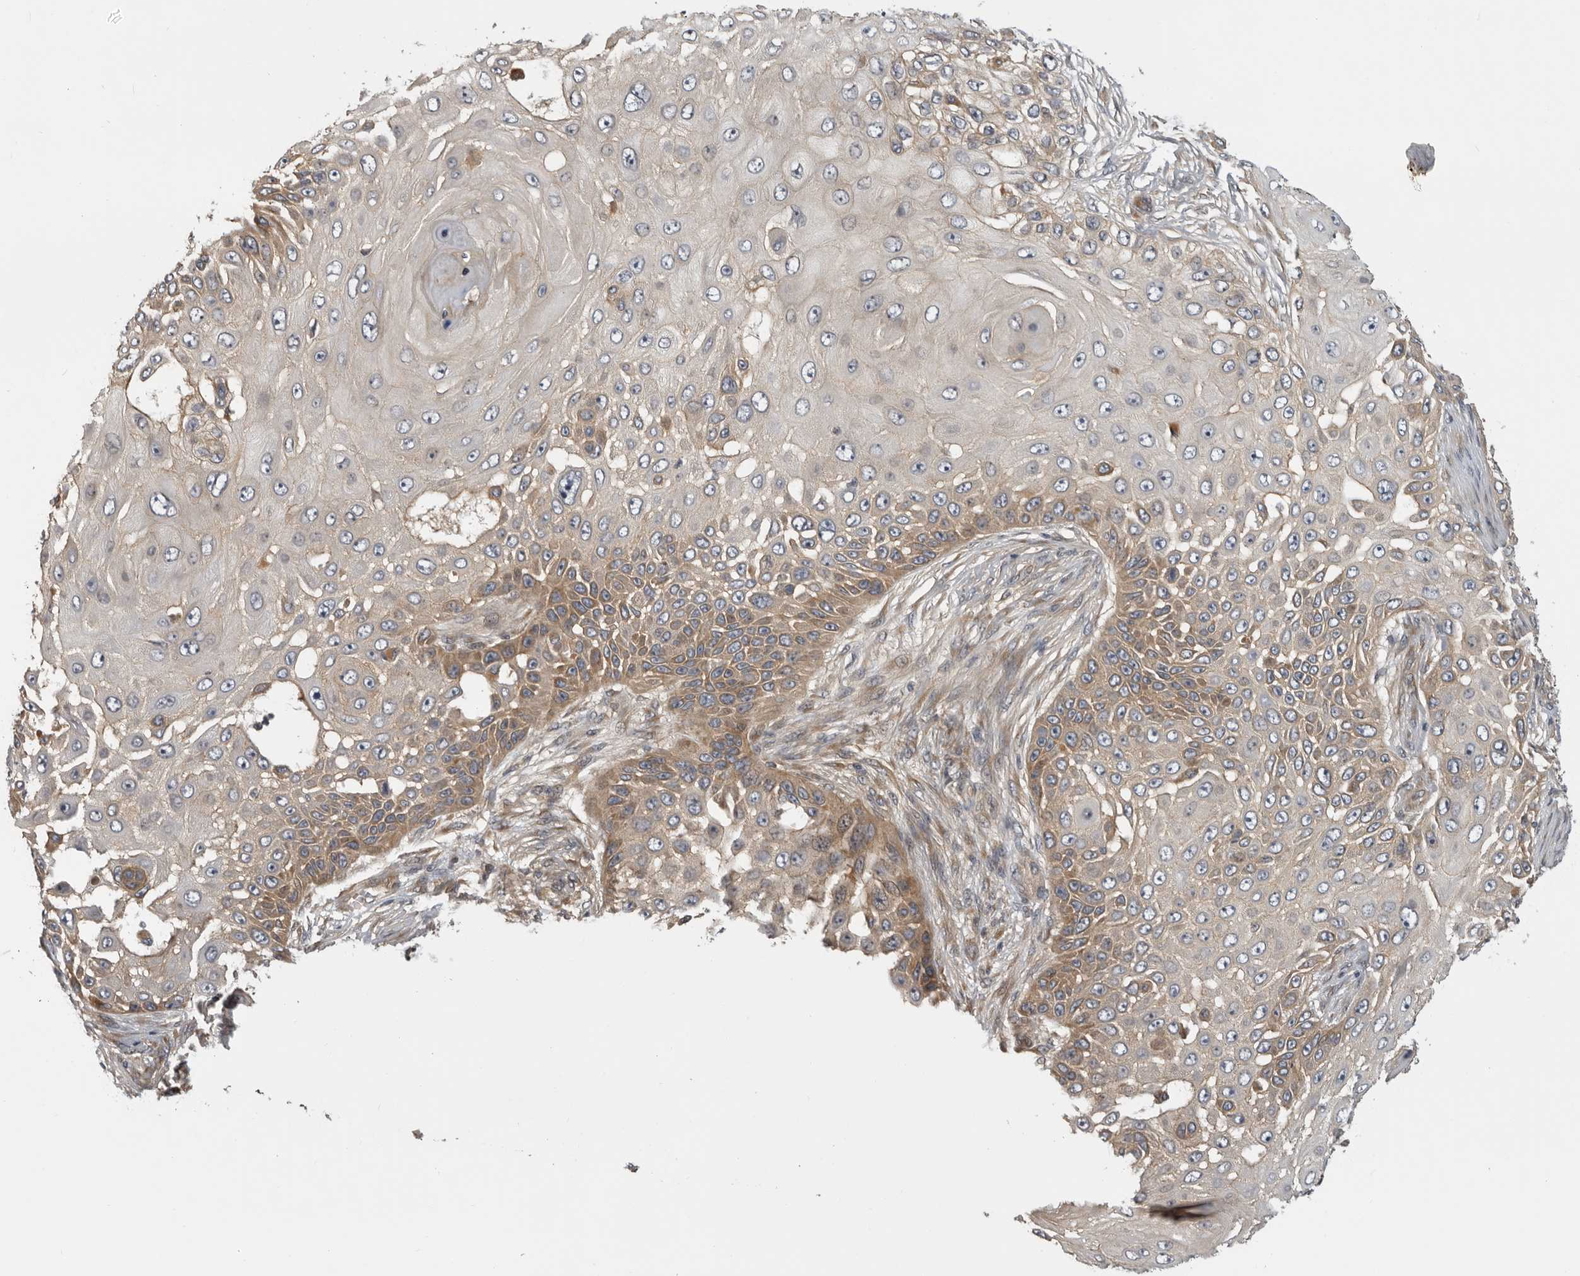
{"staining": {"intensity": "moderate", "quantity": "<25%", "location": "cytoplasmic/membranous"}, "tissue": "skin cancer", "cell_type": "Tumor cells", "image_type": "cancer", "snomed": [{"axis": "morphology", "description": "Squamous cell carcinoma, NOS"}, {"axis": "topography", "description": "Skin"}], "caption": "Protein staining demonstrates moderate cytoplasmic/membranous expression in about <25% of tumor cells in skin cancer (squamous cell carcinoma).", "gene": "CUEDC1", "patient": {"sex": "female", "age": 44}}